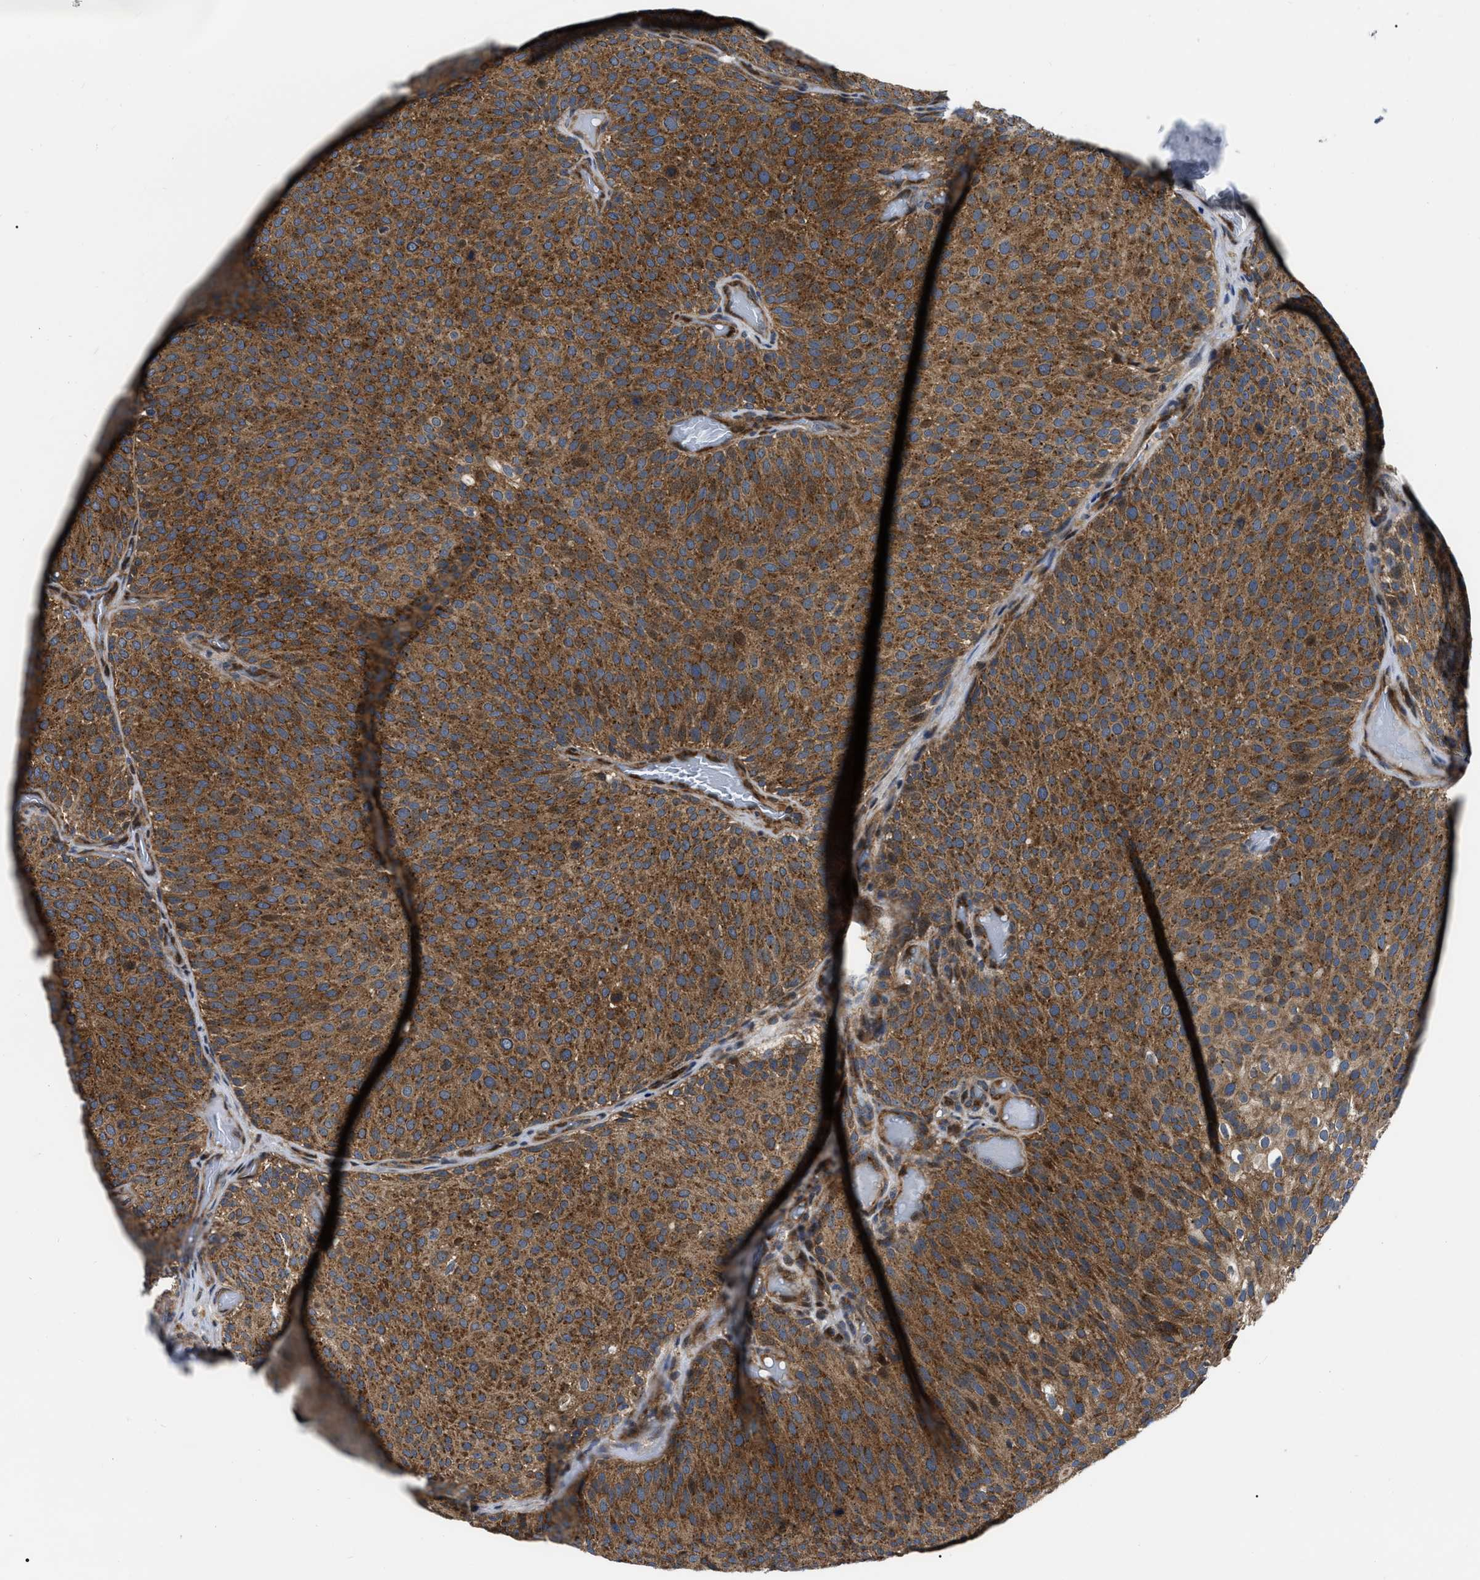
{"staining": {"intensity": "strong", "quantity": ">75%", "location": "cytoplasmic/membranous"}, "tissue": "urothelial cancer", "cell_type": "Tumor cells", "image_type": "cancer", "snomed": [{"axis": "morphology", "description": "Urothelial carcinoma, Low grade"}, {"axis": "topography", "description": "Urinary bladder"}], "caption": "The immunohistochemical stain labels strong cytoplasmic/membranous staining in tumor cells of urothelial cancer tissue. (Stains: DAB in brown, nuclei in blue, Microscopy: brightfield microscopy at high magnification).", "gene": "PPWD1", "patient": {"sex": "male", "age": 78}}